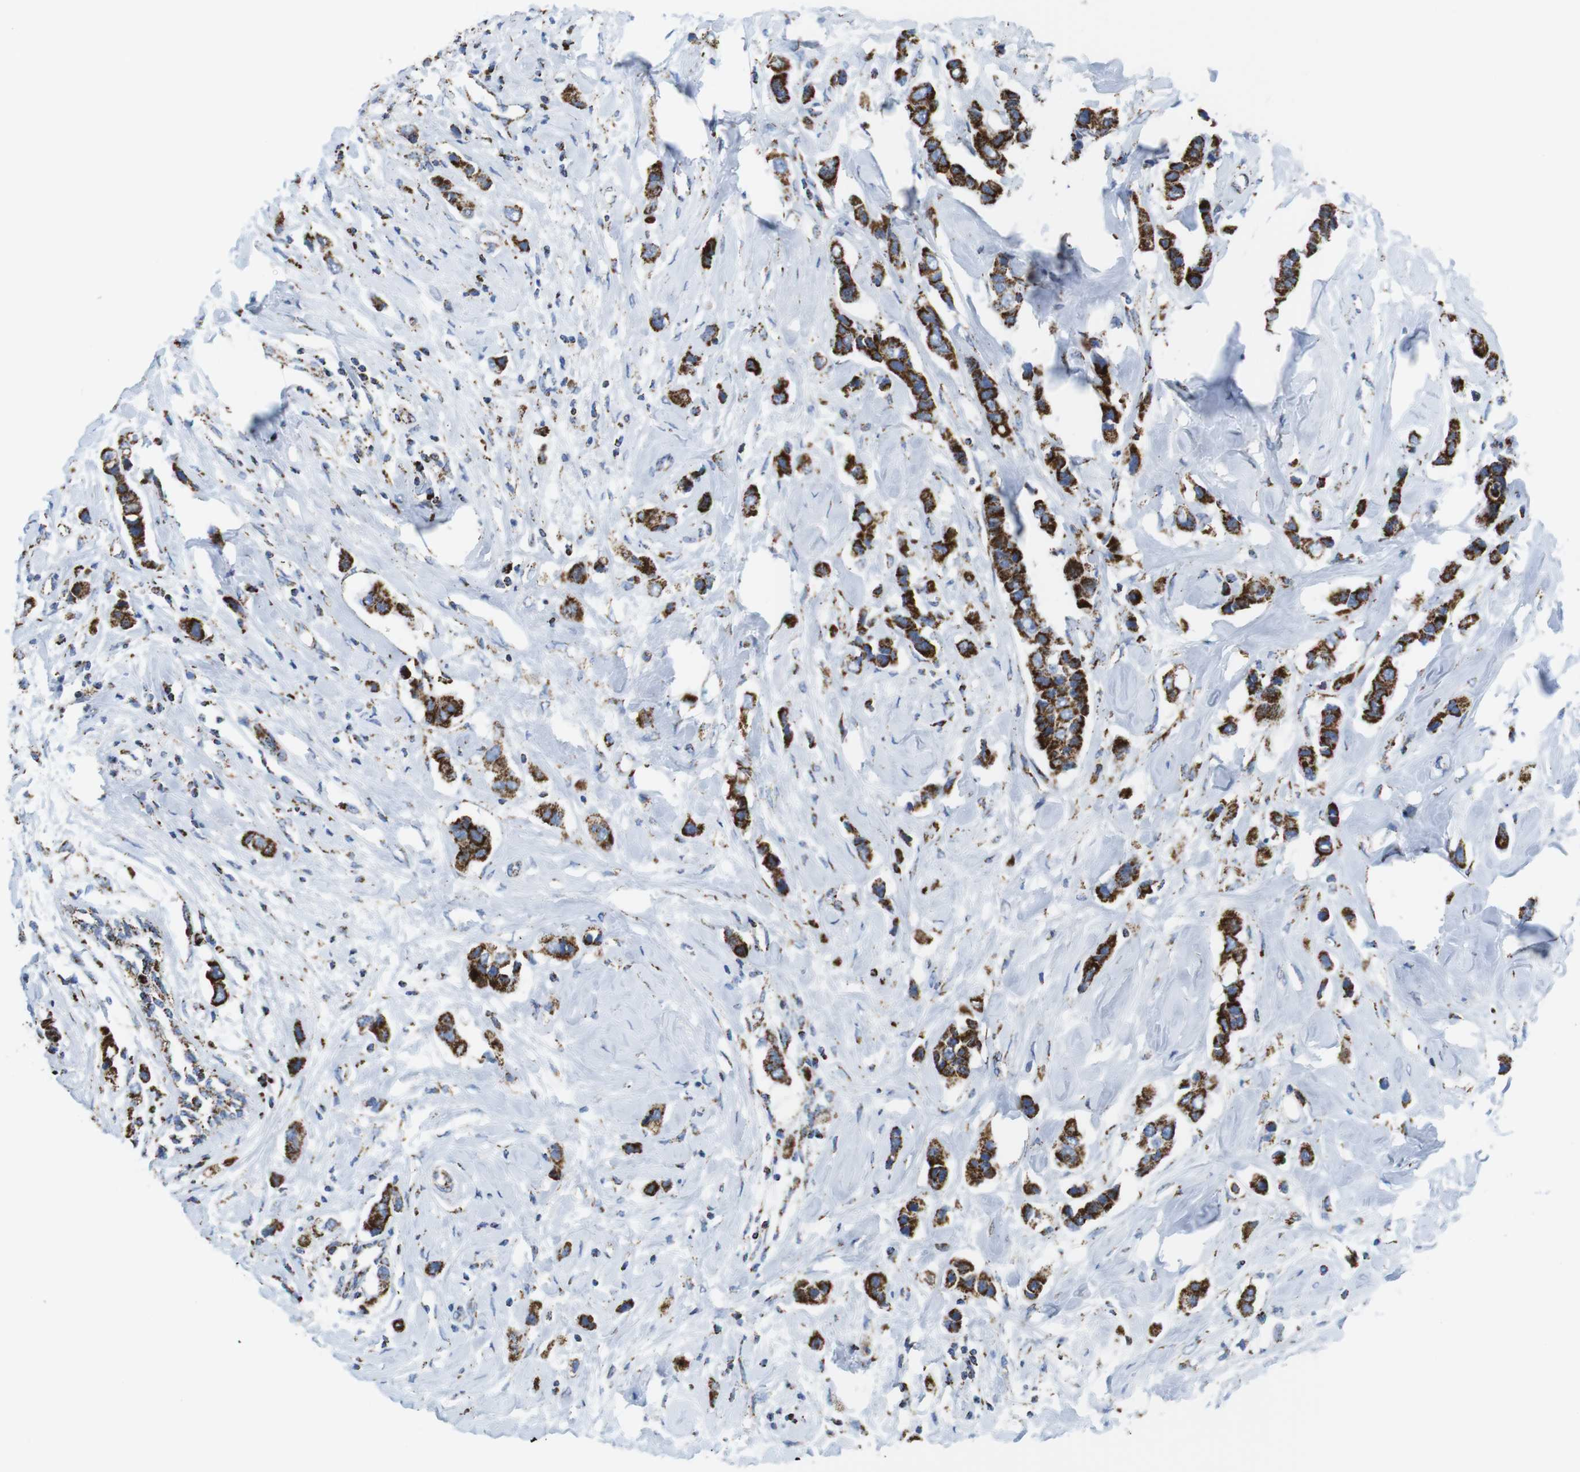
{"staining": {"intensity": "strong", "quantity": ">75%", "location": "cytoplasmic/membranous"}, "tissue": "breast cancer", "cell_type": "Tumor cells", "image_type": "cancer", "snomed": [{"axis": "morphology", "description": "Normal tissue, NOS"}, {"axis": "morphology", "description": "Duct carcinoma"}, {"axis": "topography", "description": "Breast"}], "caption": "A brown stain shows strong cytoplasmic/membranous positivity of a protein in human breast cancer (infiltrating ductal carcinoma) tumor cells. Immunohistochemistry stains the protein in brown and the nuclei are stained blue.", "gene": "ATP5PO", "patient": {"sex": "female", "age": 50}}